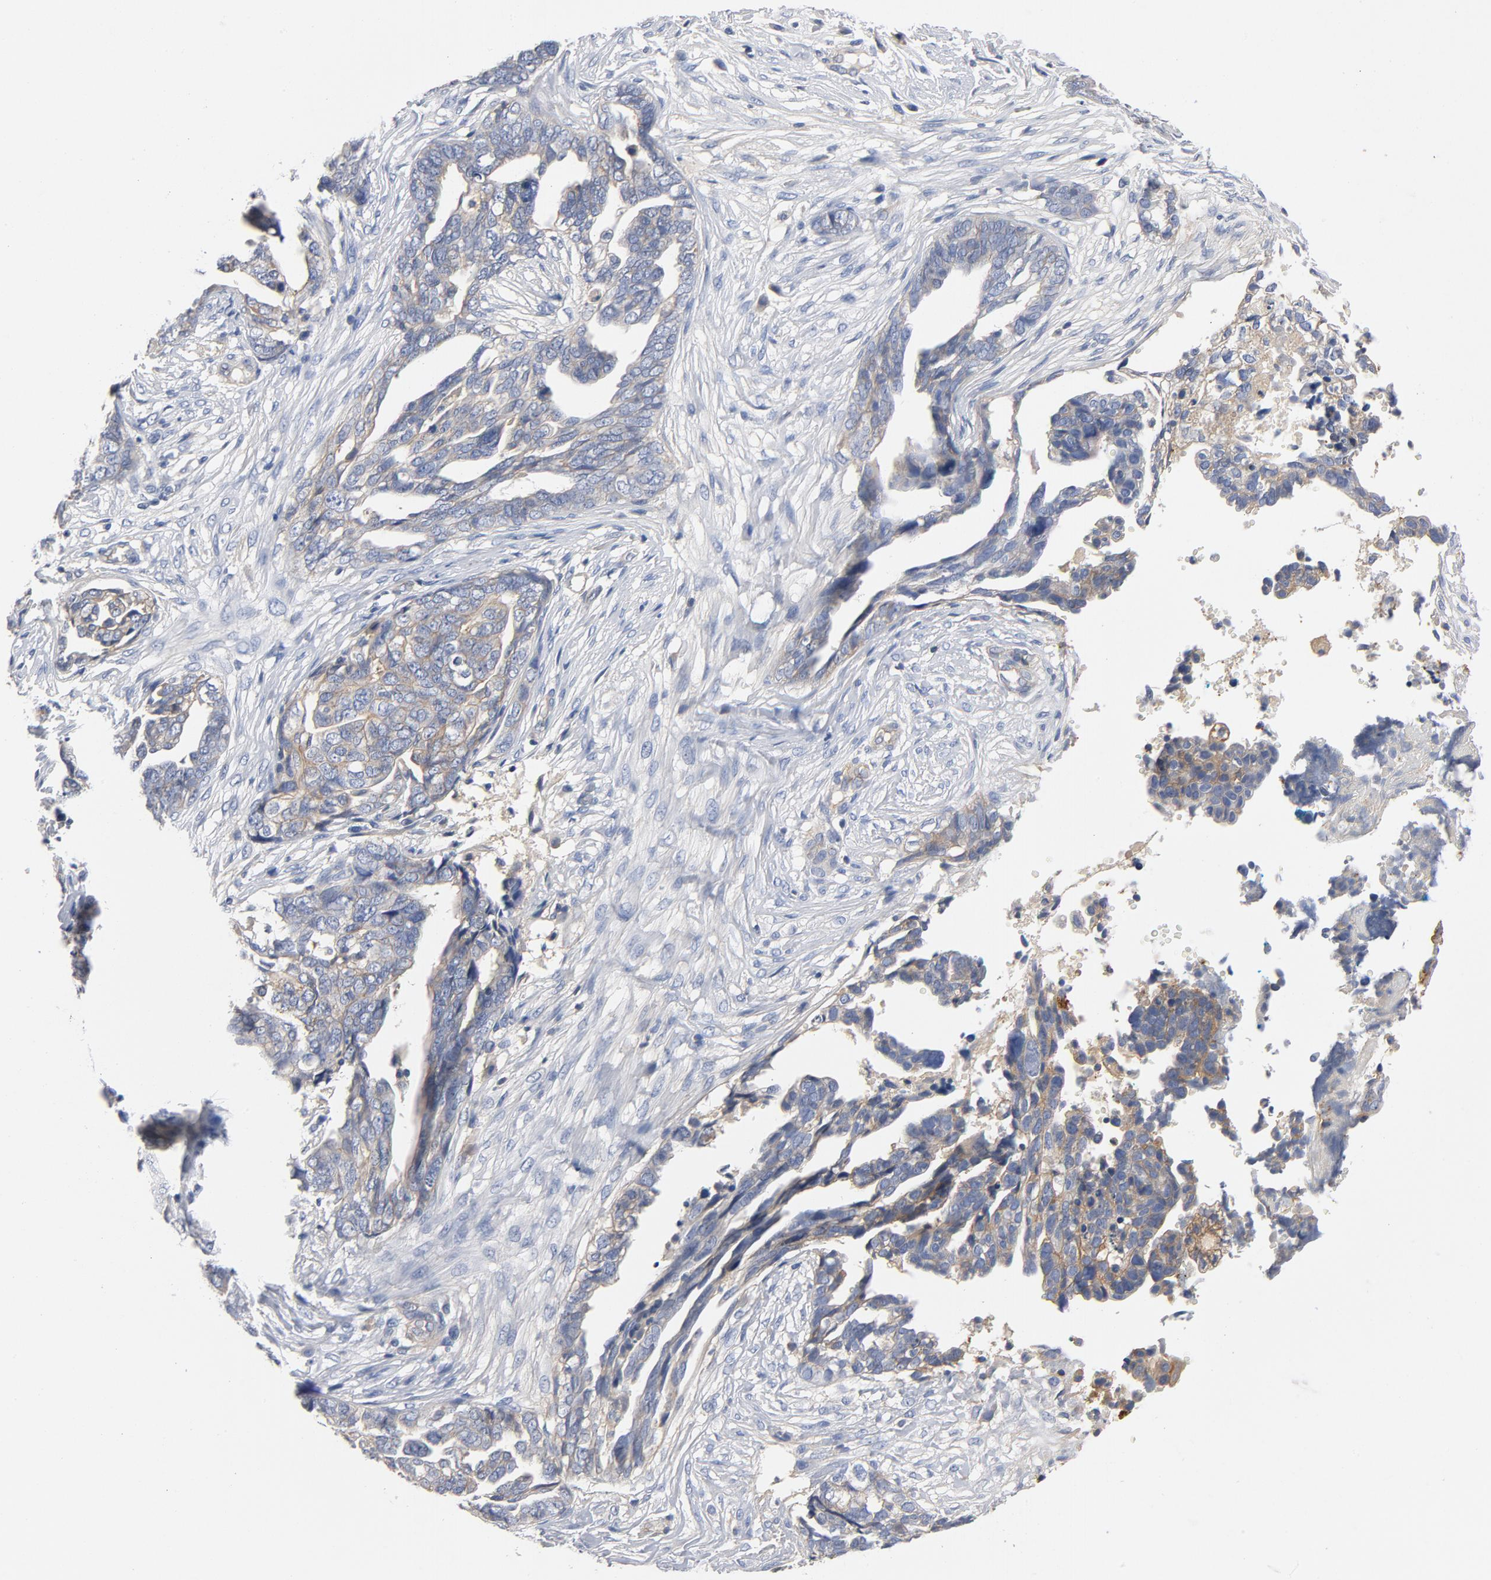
{"staining": {"intensity": "weak", "quantity": "25%-75%", "location": "cytoplasmic/membranous"}, "tissue": "ovarian cancer", "cell_type": "Tumor cells", "image_type": "cancer", "snomed": [{"axis": "morphology", "description": "Normal tissue, NOS"}, {"axis": "morphology", "description": "Cystadenocarcinoma, serous, NOS"}, {"axis": "topography", "description": "Fallopian tube"}, {"axis": "topography", "description": "Ovary"}], "caption": "Ovarian serous cystadenocarcinoma stained with a protein marker exhibits weak staining in tumor cells.", "gene": "SRC", "patient": {"sex": "female", "age": 56}}